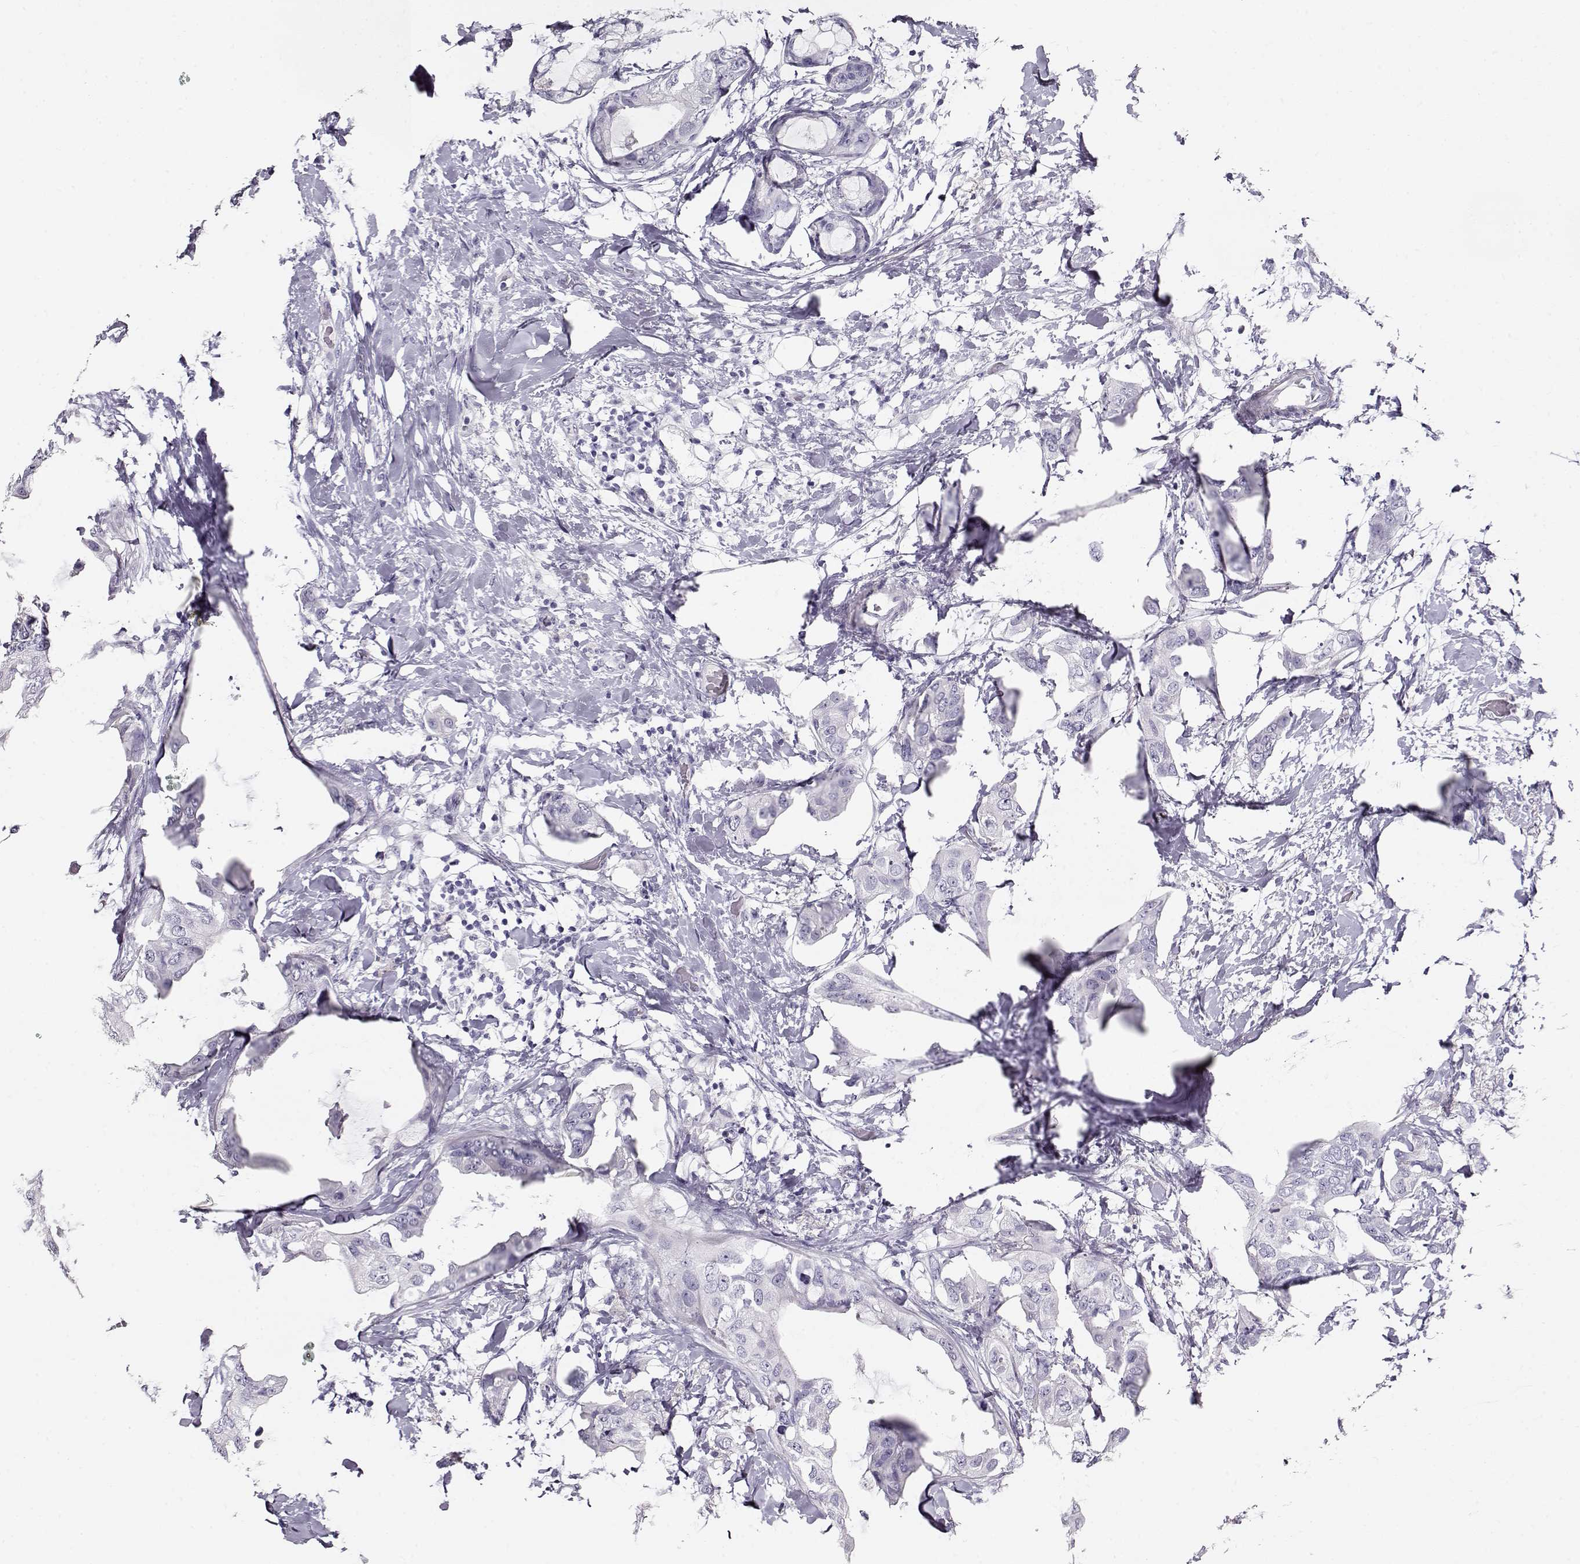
{"staining": {"intensity": "negative", "quantity": "none", "location": "none"}, "tissue": "breast cancer", "cell_type": "Tumor cells", "image_type": "cancer", "snomed": [{"axis": "morphology", "description": "Normal tissue, NOS"}, {"axis": "morphology", "description": "Duct carcinoma"}, {"axis": "topography", "description": "Breast"}], "caption": "IHC of breast invasive ductal carcinoma shows no staining in tumor cells.", "gene": "ACTN2", "patient": {"sex": "female", "age": 40}}